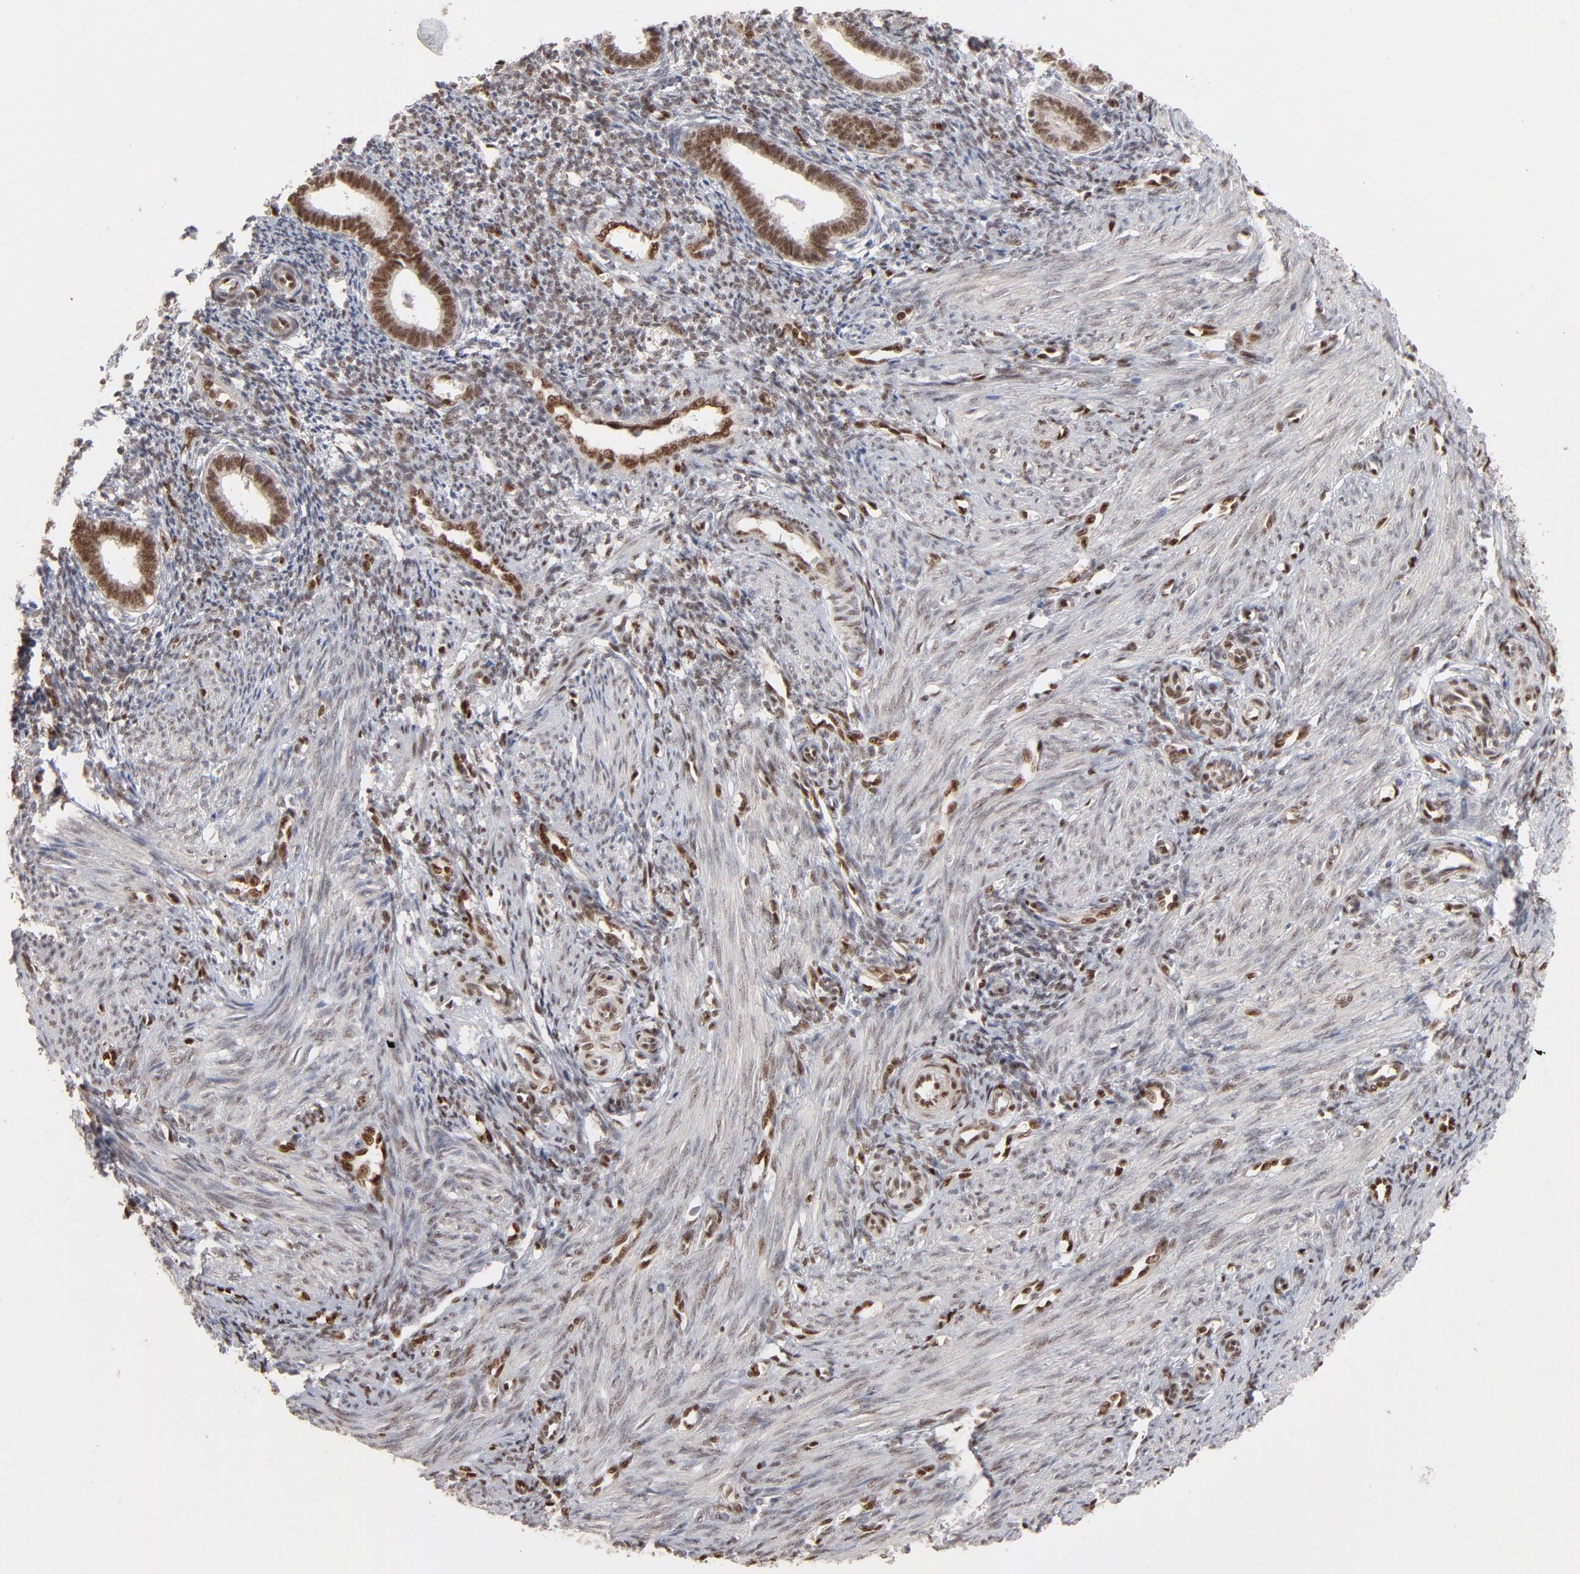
{"staining": {"intensity": "weak", "quantity": "25%-75%", "location": "nuclear"}, "tissue": "endometrium", "cell_type": "Cells in endometrial stroma", "image_type": "normal", "snomed": [{"axis": "morphology", "description": "Normal tissue, NOS"}, {"axis": "topography", "description": "Endometrium"}], "caption": "This is a histology image of IHC staining of benign endometrium, which shows weak expression in the nuclear of cells in endometrial stroma.", "gene": "NFIB", "patient": {"sex": "female", "age": 27}}